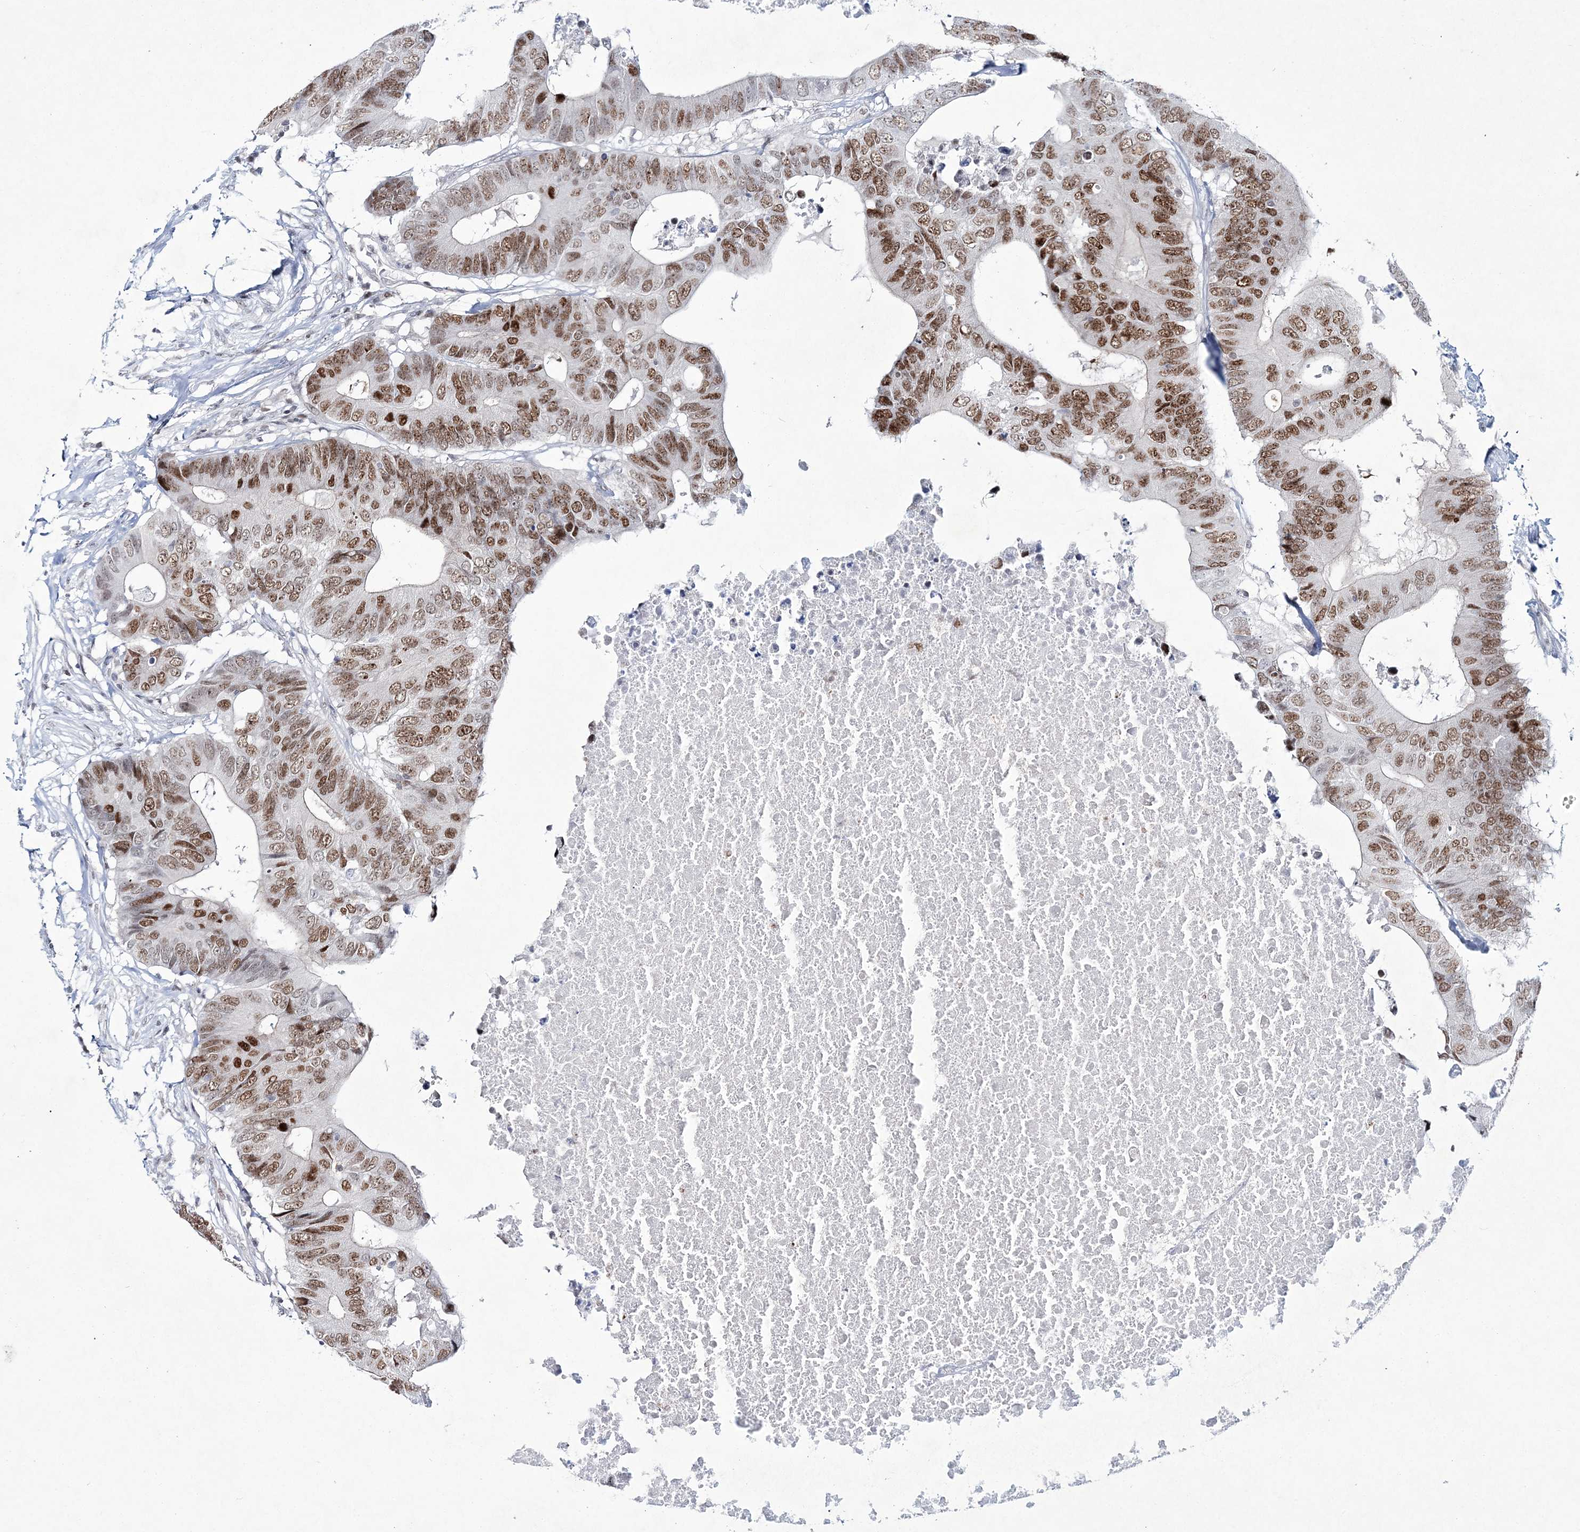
{"staining": {"intensity": "moderate", "quantity": ">75%", "location": "nuclear"}, "tissue": "colorectal cancer", "cell_type": "Tumor cells", "image_type": "cancer", "snomed": [{"axis": "morphology", "description": "Adenocarcinoma, NOS"}, {"axis": "topography", "description": "Colon"}], "caption": "Tumor cells reveal moderate nuclear positivity in approximately >75% of cells in colorectal cancer. (Brightfield microscopy of DAB IHC at high magnification).", "gene": "LRRFIP2", "patient": {"sex": "male", "age": 71}}